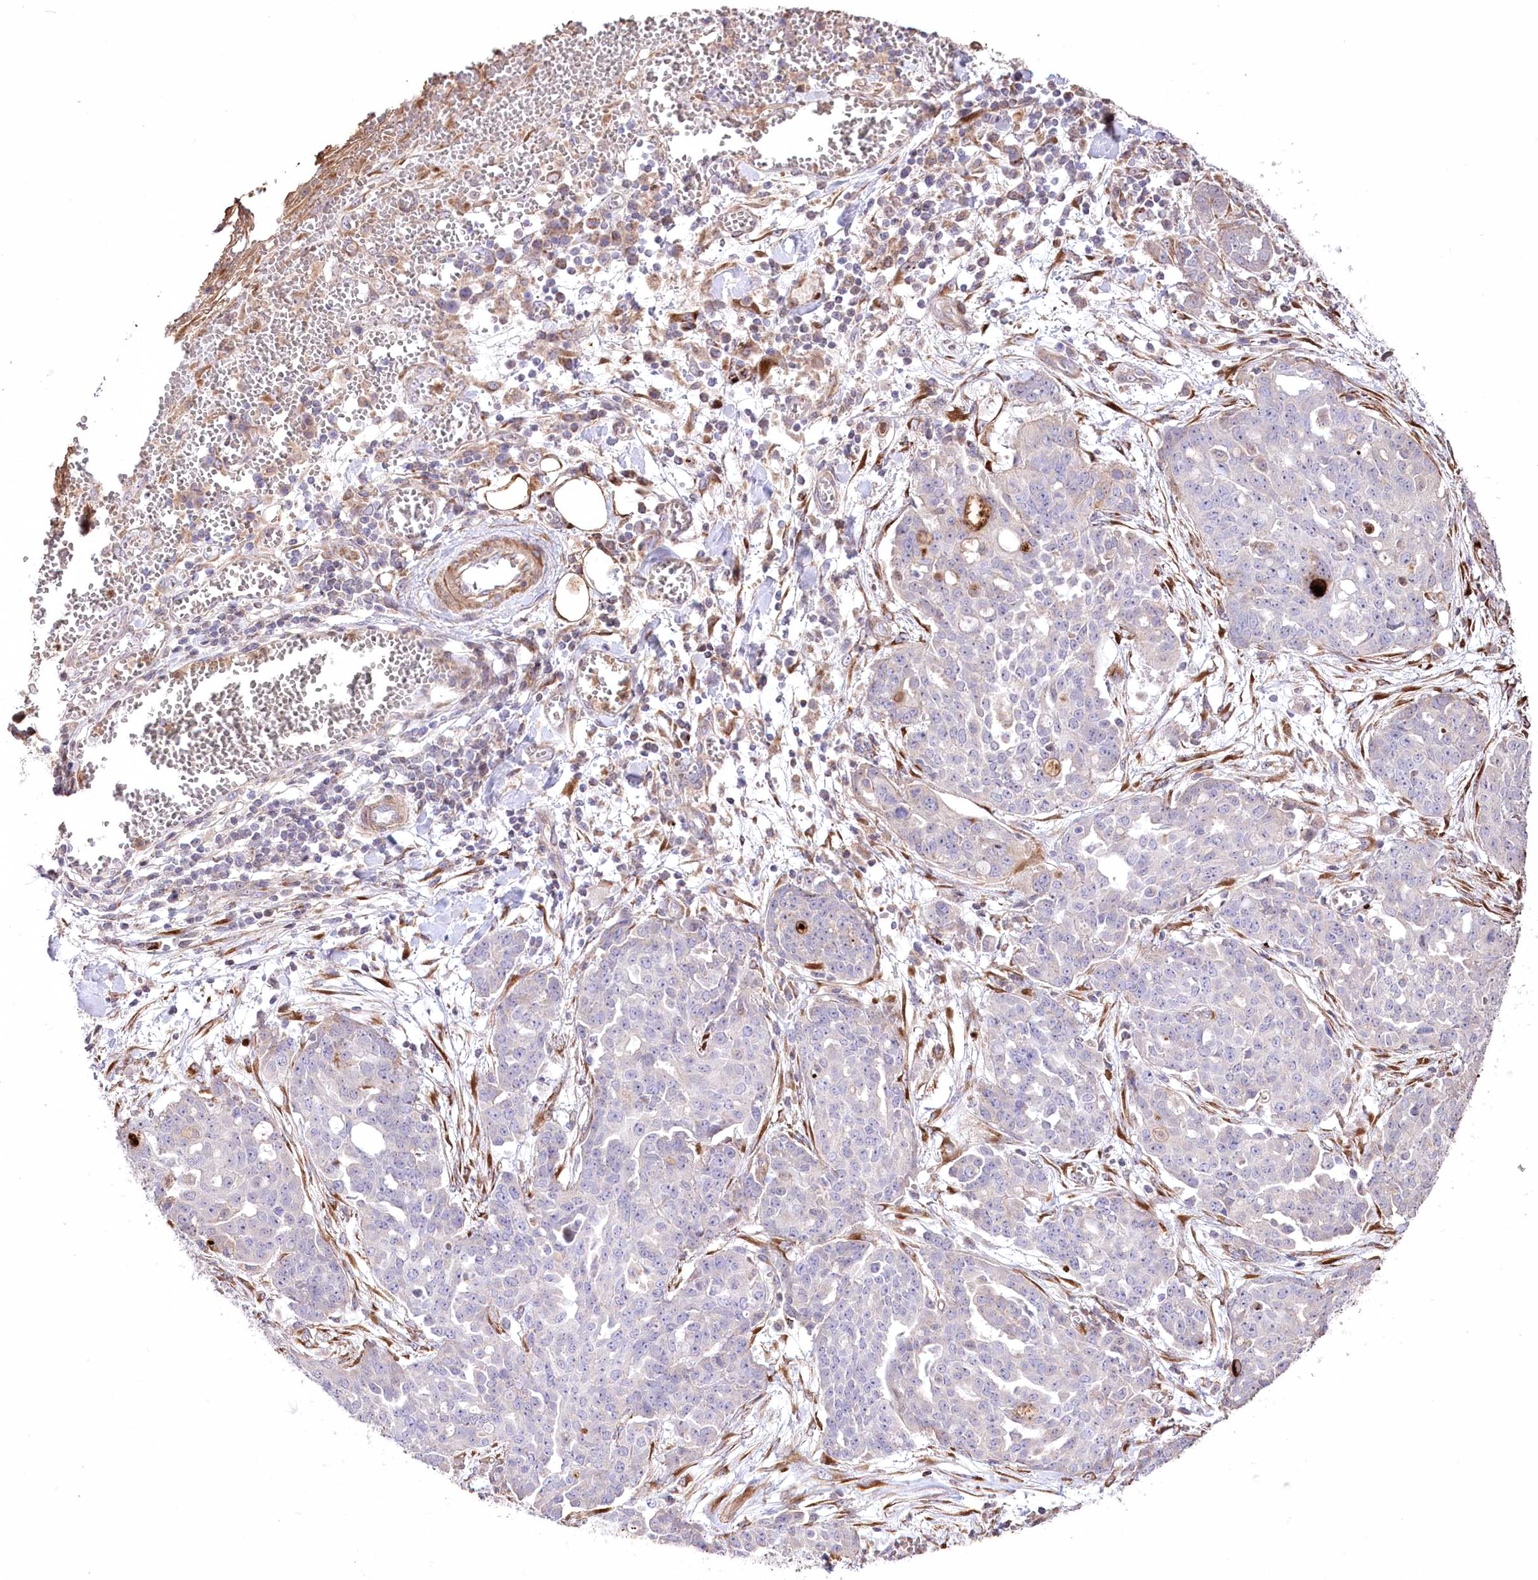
{"staining": {"intensity": "negative", "quantity": "none", "location": "none"}, "tissue": "ovarian cancer", "cell_type": "Tumor cells", "image_type": "cancer", "snomed": [{"axis": "morphology", "description": "Cystadenocarcinoma, serous, NOS"}, {"axis": "topography", "description": "Soft tissue"}, {"axis": "topography", "description": "Ovary"}], "caption": "Immunohistochemical staining of ovarian serous cystadenocarcinoma demonstrates no significant positivity in tumor cells.", "gene": "RNF24", "patient": {"sex": "female", "age": 57}}